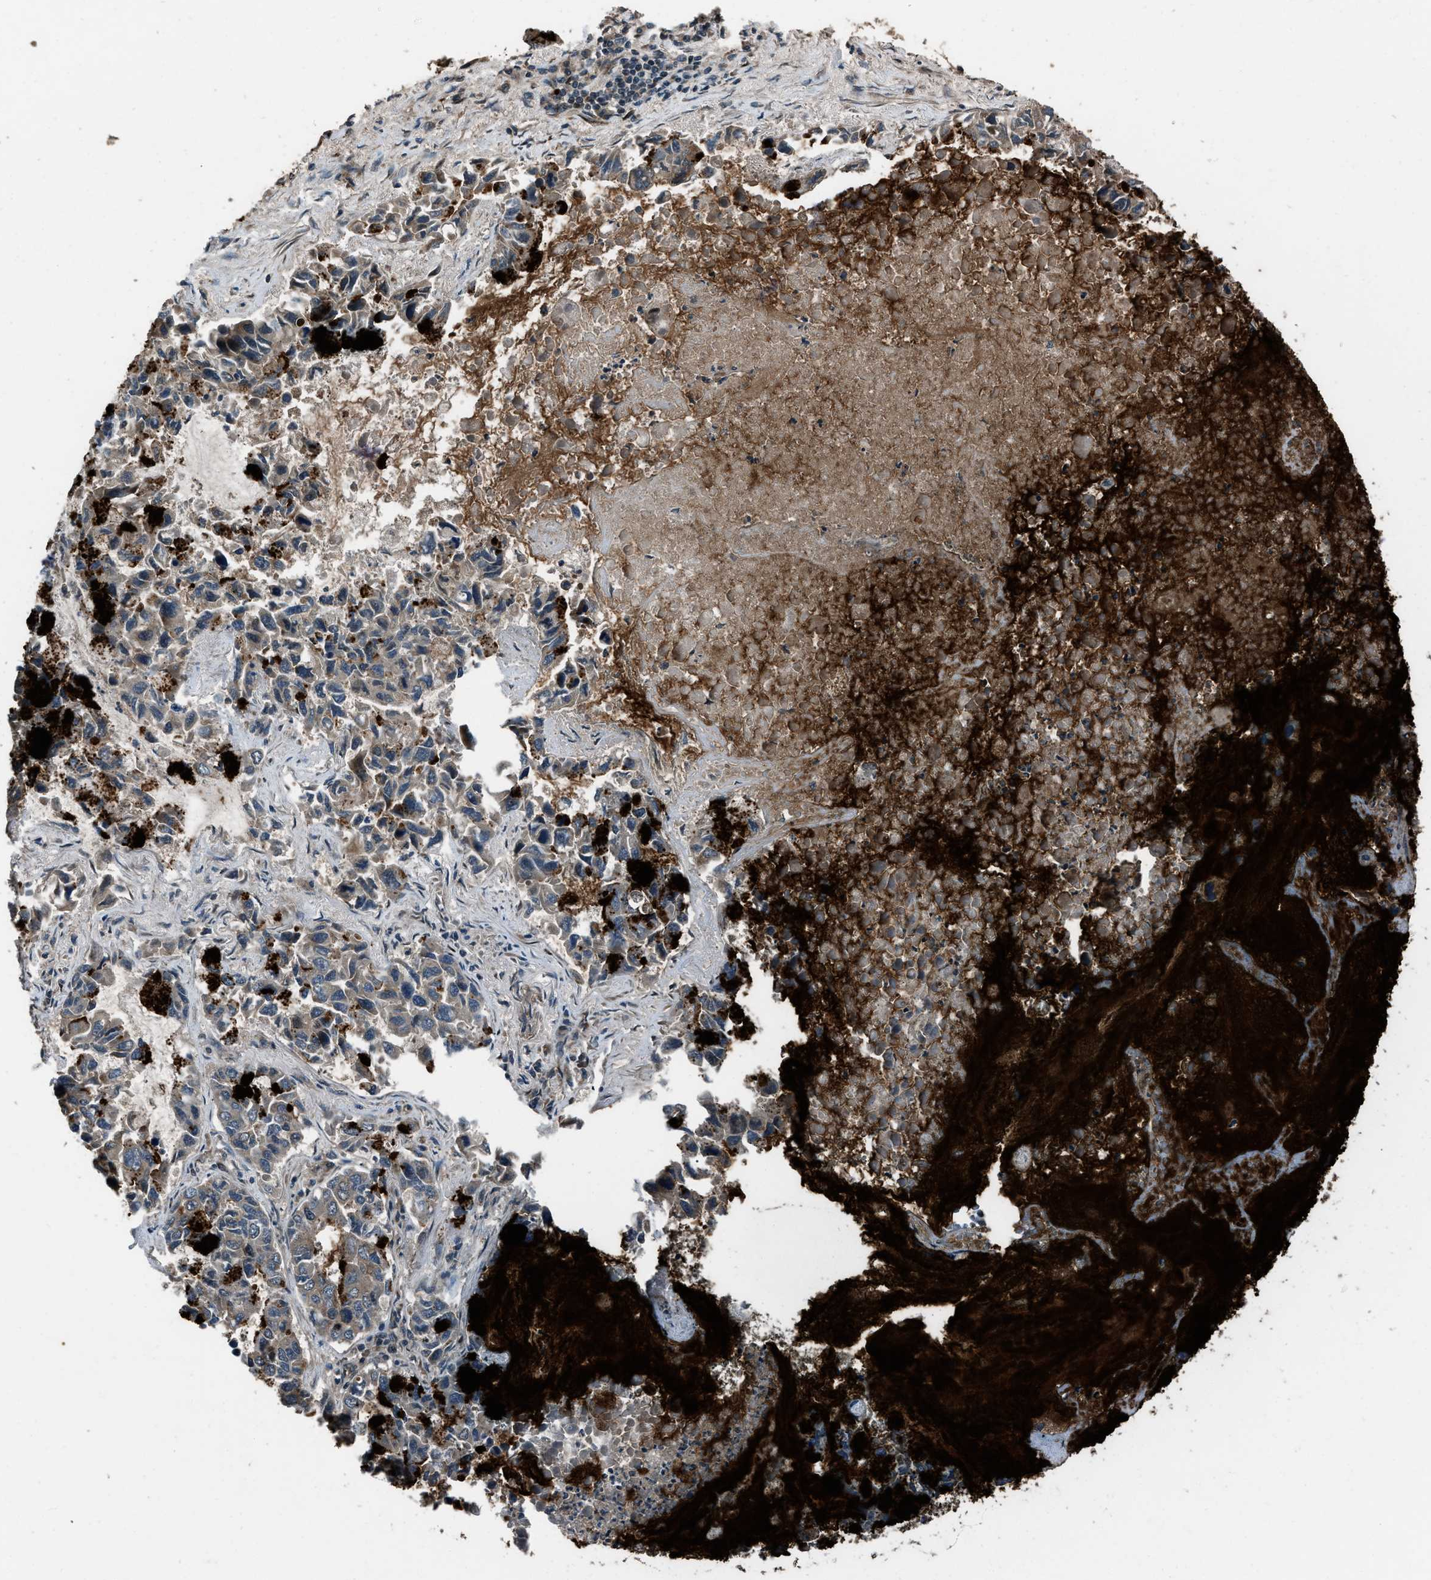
{"staining": {"intensity": "weak", "quantity": "25%-75%", "location": "cytoplasmic/membranous"}, "tissue": "lung cancer", "cell_type": "Tumor cells", "image_type": "cancer", "snomed": [{"axis": "morphology", "description": "Adenocarcinoma, NOS"}, {"axis": "topography", "description": "Lung"}], "caption": "IHC of lung adenocarcinoma shows low levels of weak cytoplasmic/membranous positivity in about 25%-75% of tumor cells.", "gene": "IRAK4", "patient": {"sex": "male", "age": 64}}